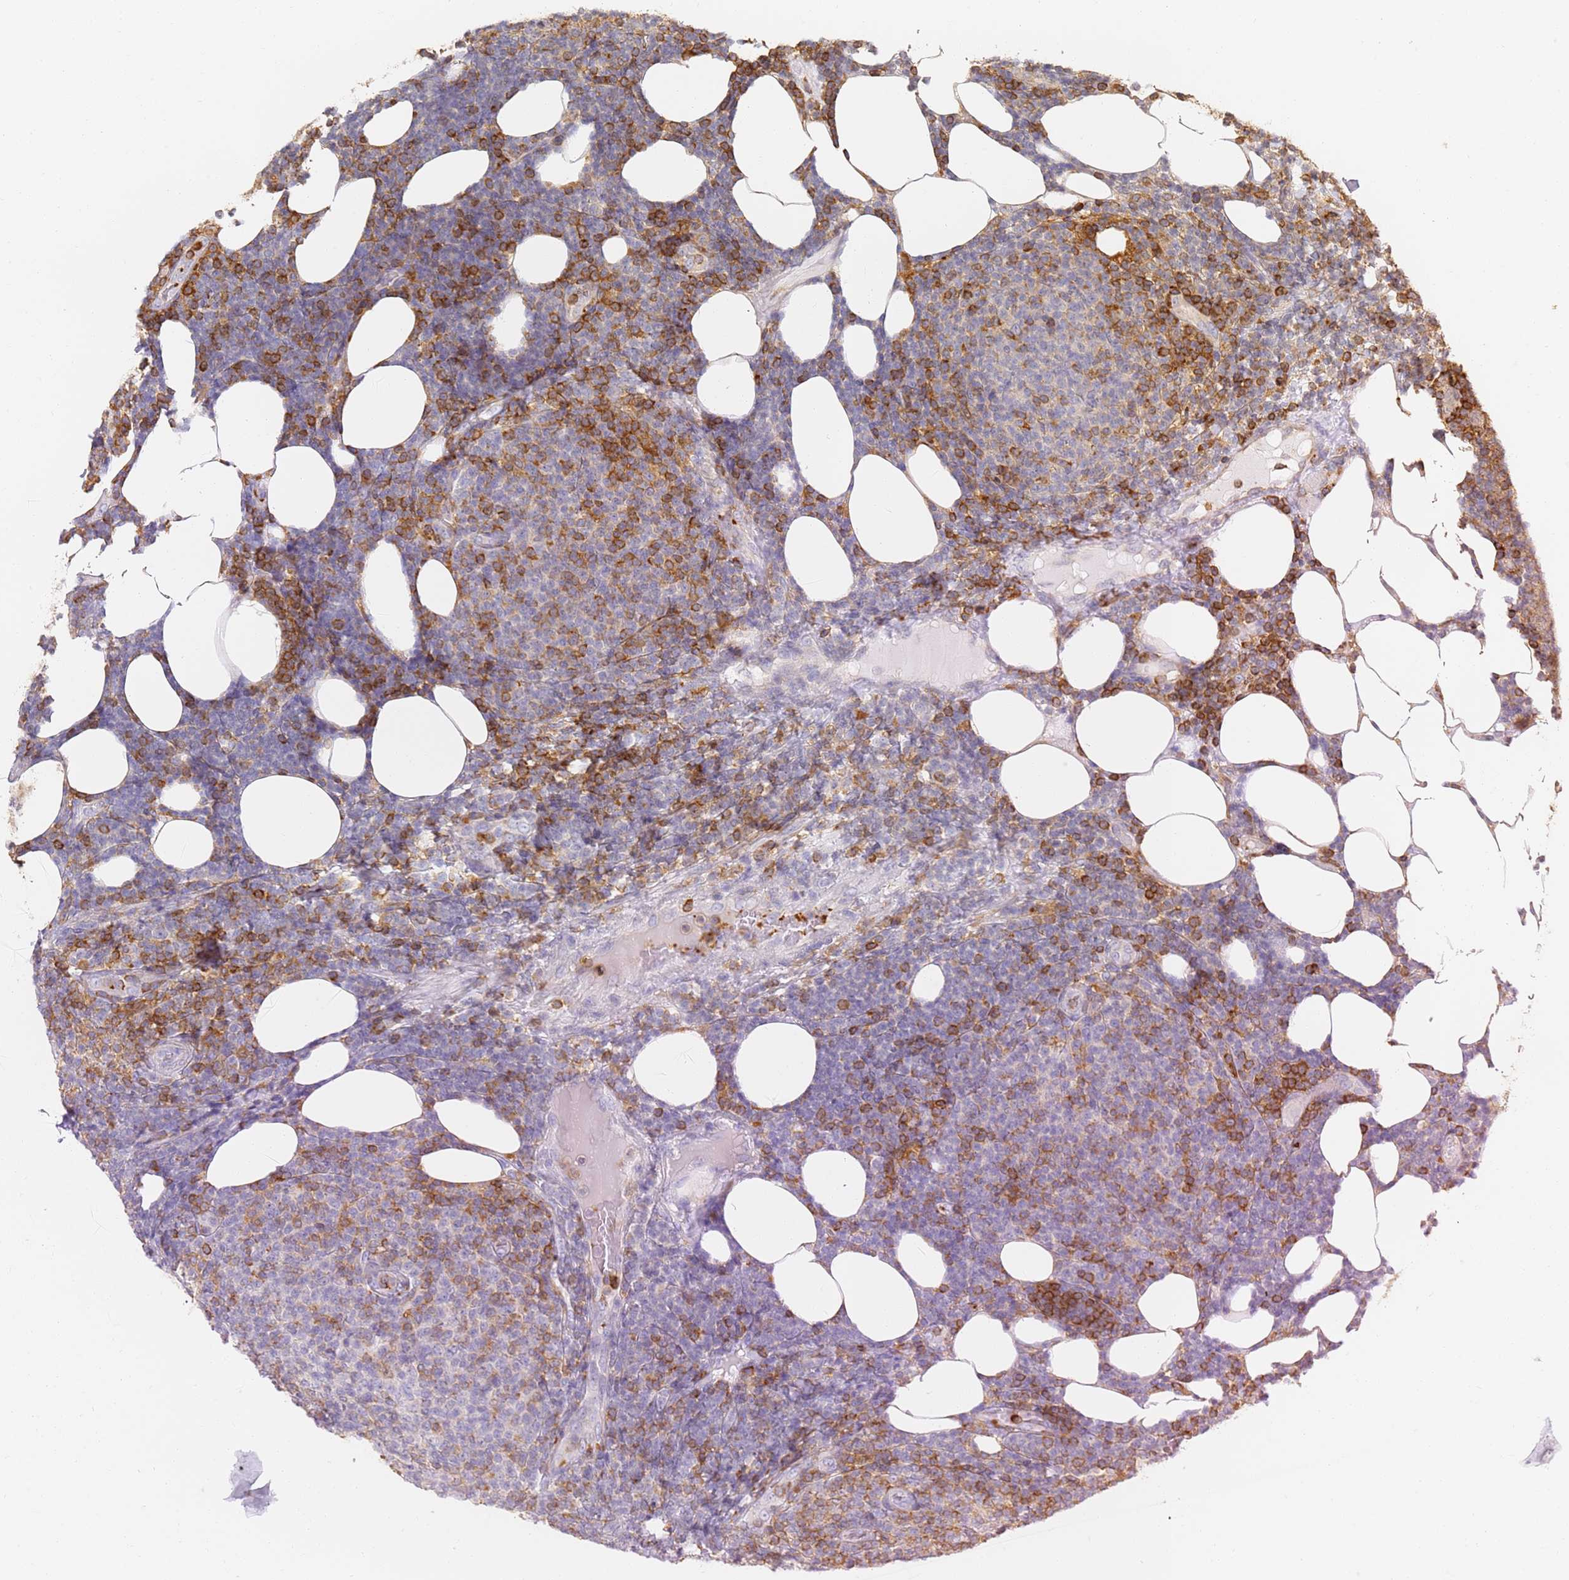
{"staining": {"intensity": "strong", "quantity": "<25%", "location": "cytoplasmic/membranous"}, "tissue": "lymphoma", "cell_type": "Tumor cells", "image_type": "cancer", "snomed": [{"axis": "morphology", "description": "Malignant lymphoma, non-Hodgkin's type, Low grade"}, {"axis": "topography", "description": "Lymph node"}], "caption": "Immunohistochemistry (IHC) (DAB (3,3'-diaminobenzidine)) staining of low-grade malignant lymphoma, non-Hodgkin's type reveals strong cytoplasmic/membranous protein expression in about <25% of tumor cells.", "gene": "BIN2", "patient": {"sex": "male", "age": 66}}